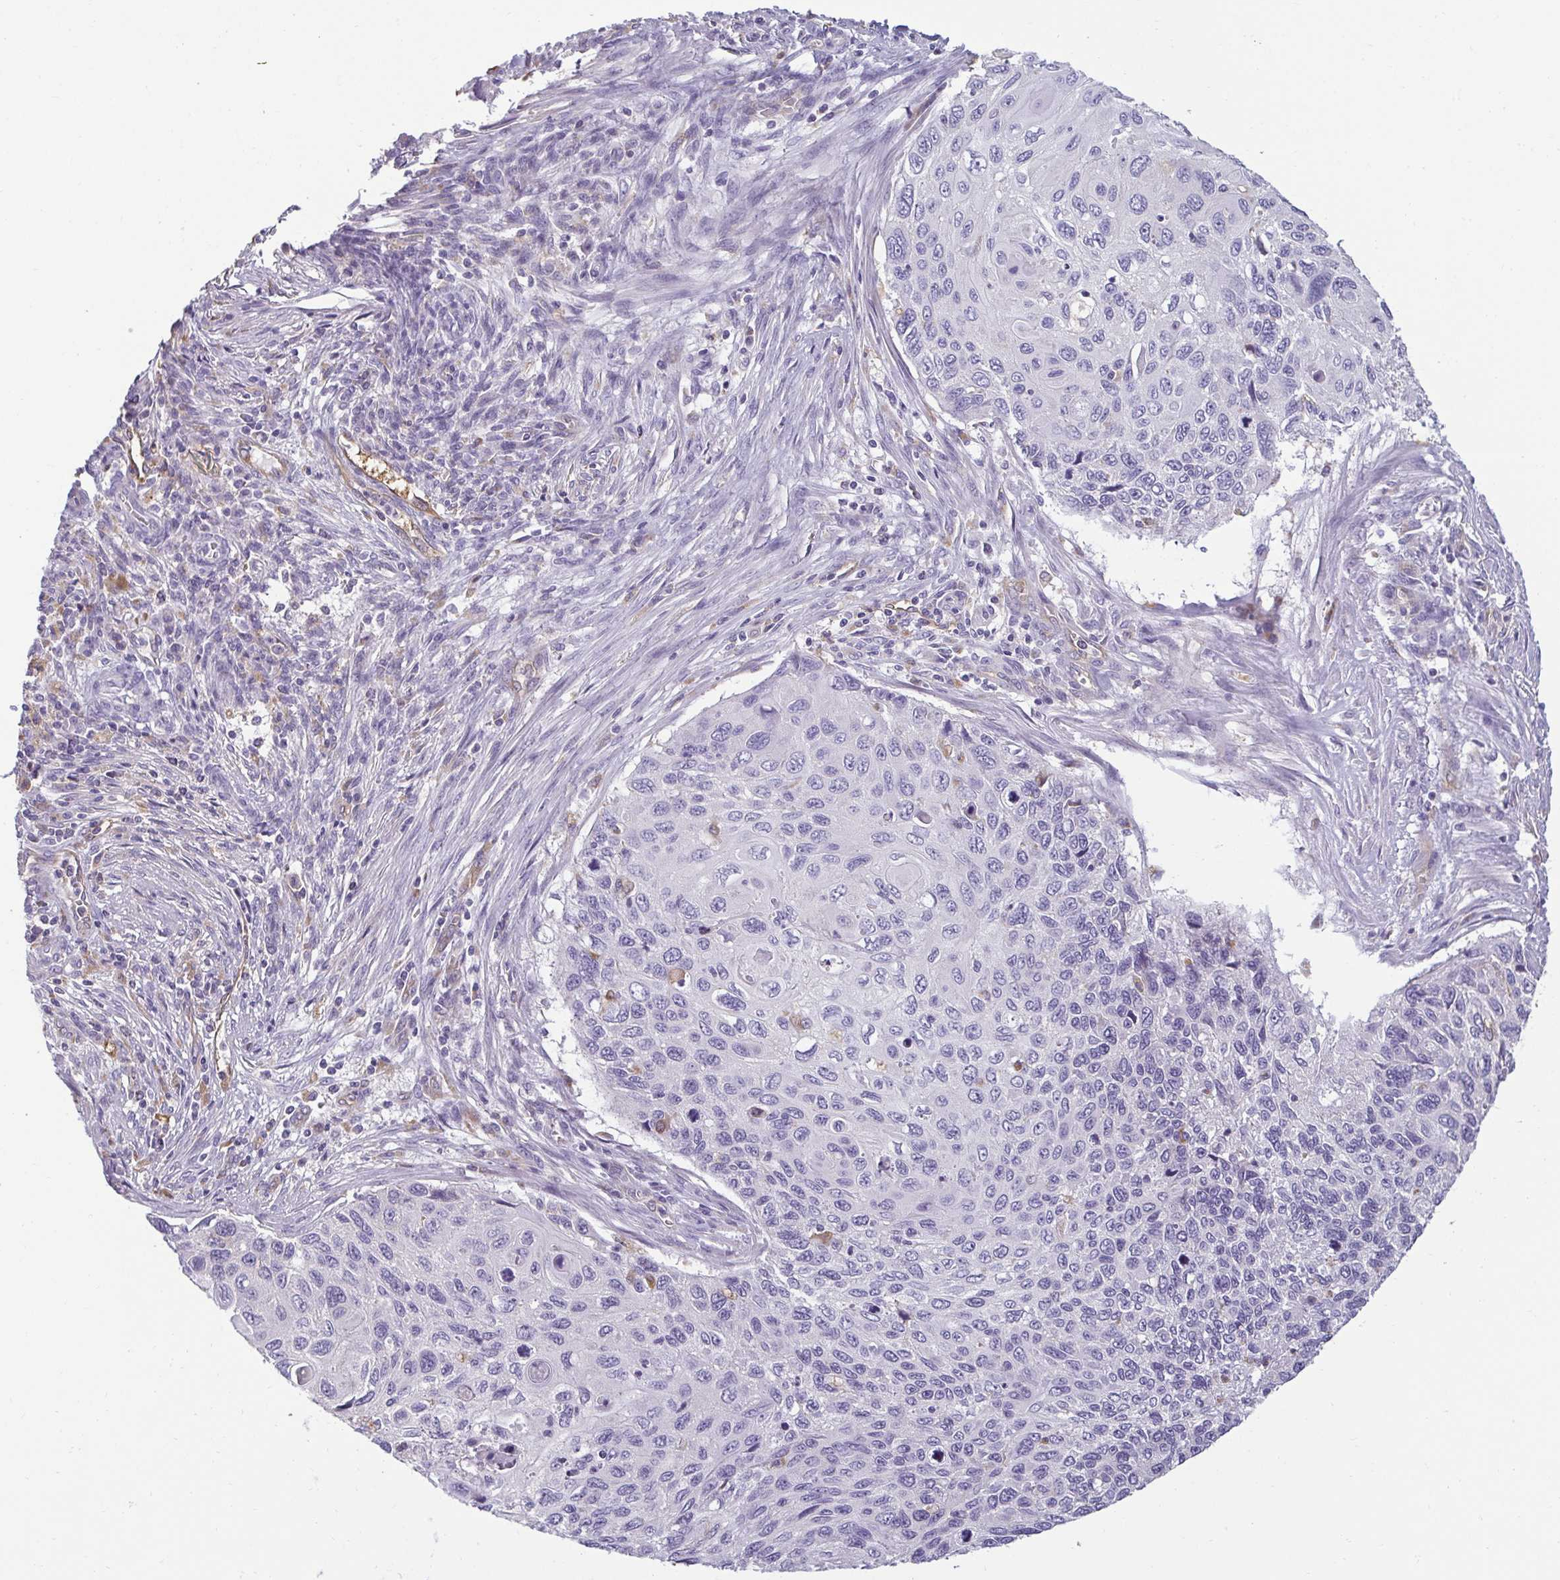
{"staining": {"intensity": "negative", "quantity": "none", "location": "none"}, "tissue": "cervical cancer", "cell_type": "Tumor cells", "image_type": "cancer", "snomed": [{"axis": "morphology", "description": "Squamous cell carcinoma, NOS"}, {"axis": "topography", "description": "Cervix"}], "caption": "Immunohistochemical staining of cervical squamous cell carcinoma shows no significant staining in tumor cells.", "gene": "PDE2A", "patient": {"sex": "female", "age": 70}}